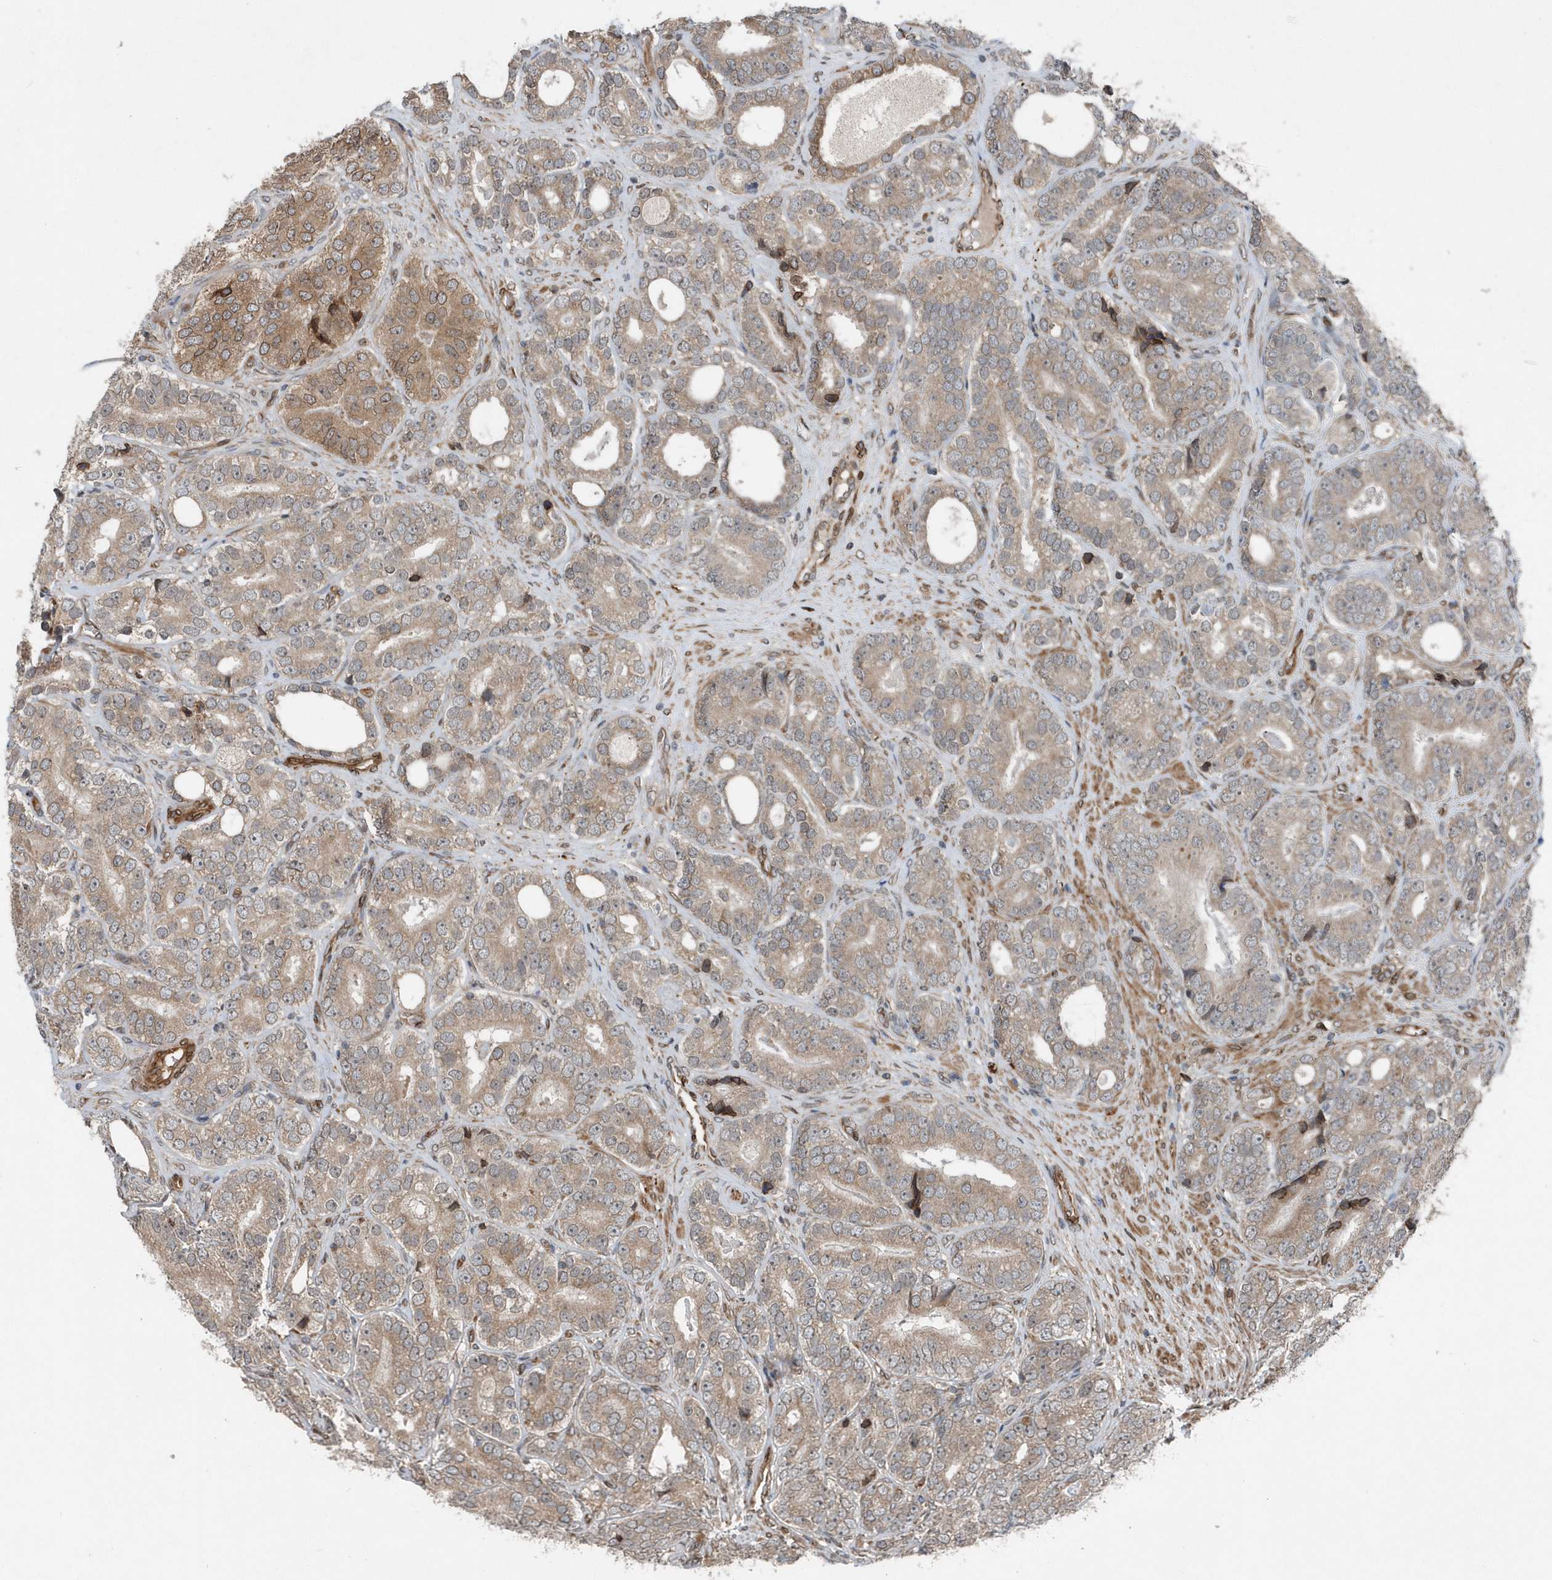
{"staining": {"intensity": "moderate", "quantity": ">75%", "location": "cytoplasmic/membranous"}, "tissue": "prostate cancer", "cell_type": "Tumor cells", "image_type": "cancer", "snomed": [{"axis": "morphology", "description": "Adenocarcinoma, High grade"}, {"axis": "topography", "description": "Prostate"}], "caption": "Protein staining of prostate cancer tissue demonstrates moderate cytoplasmic/membranous positivity in about >75% of tumor cells.", "gene": "MCC", "patient": {"sex": "male", "age": 56}}